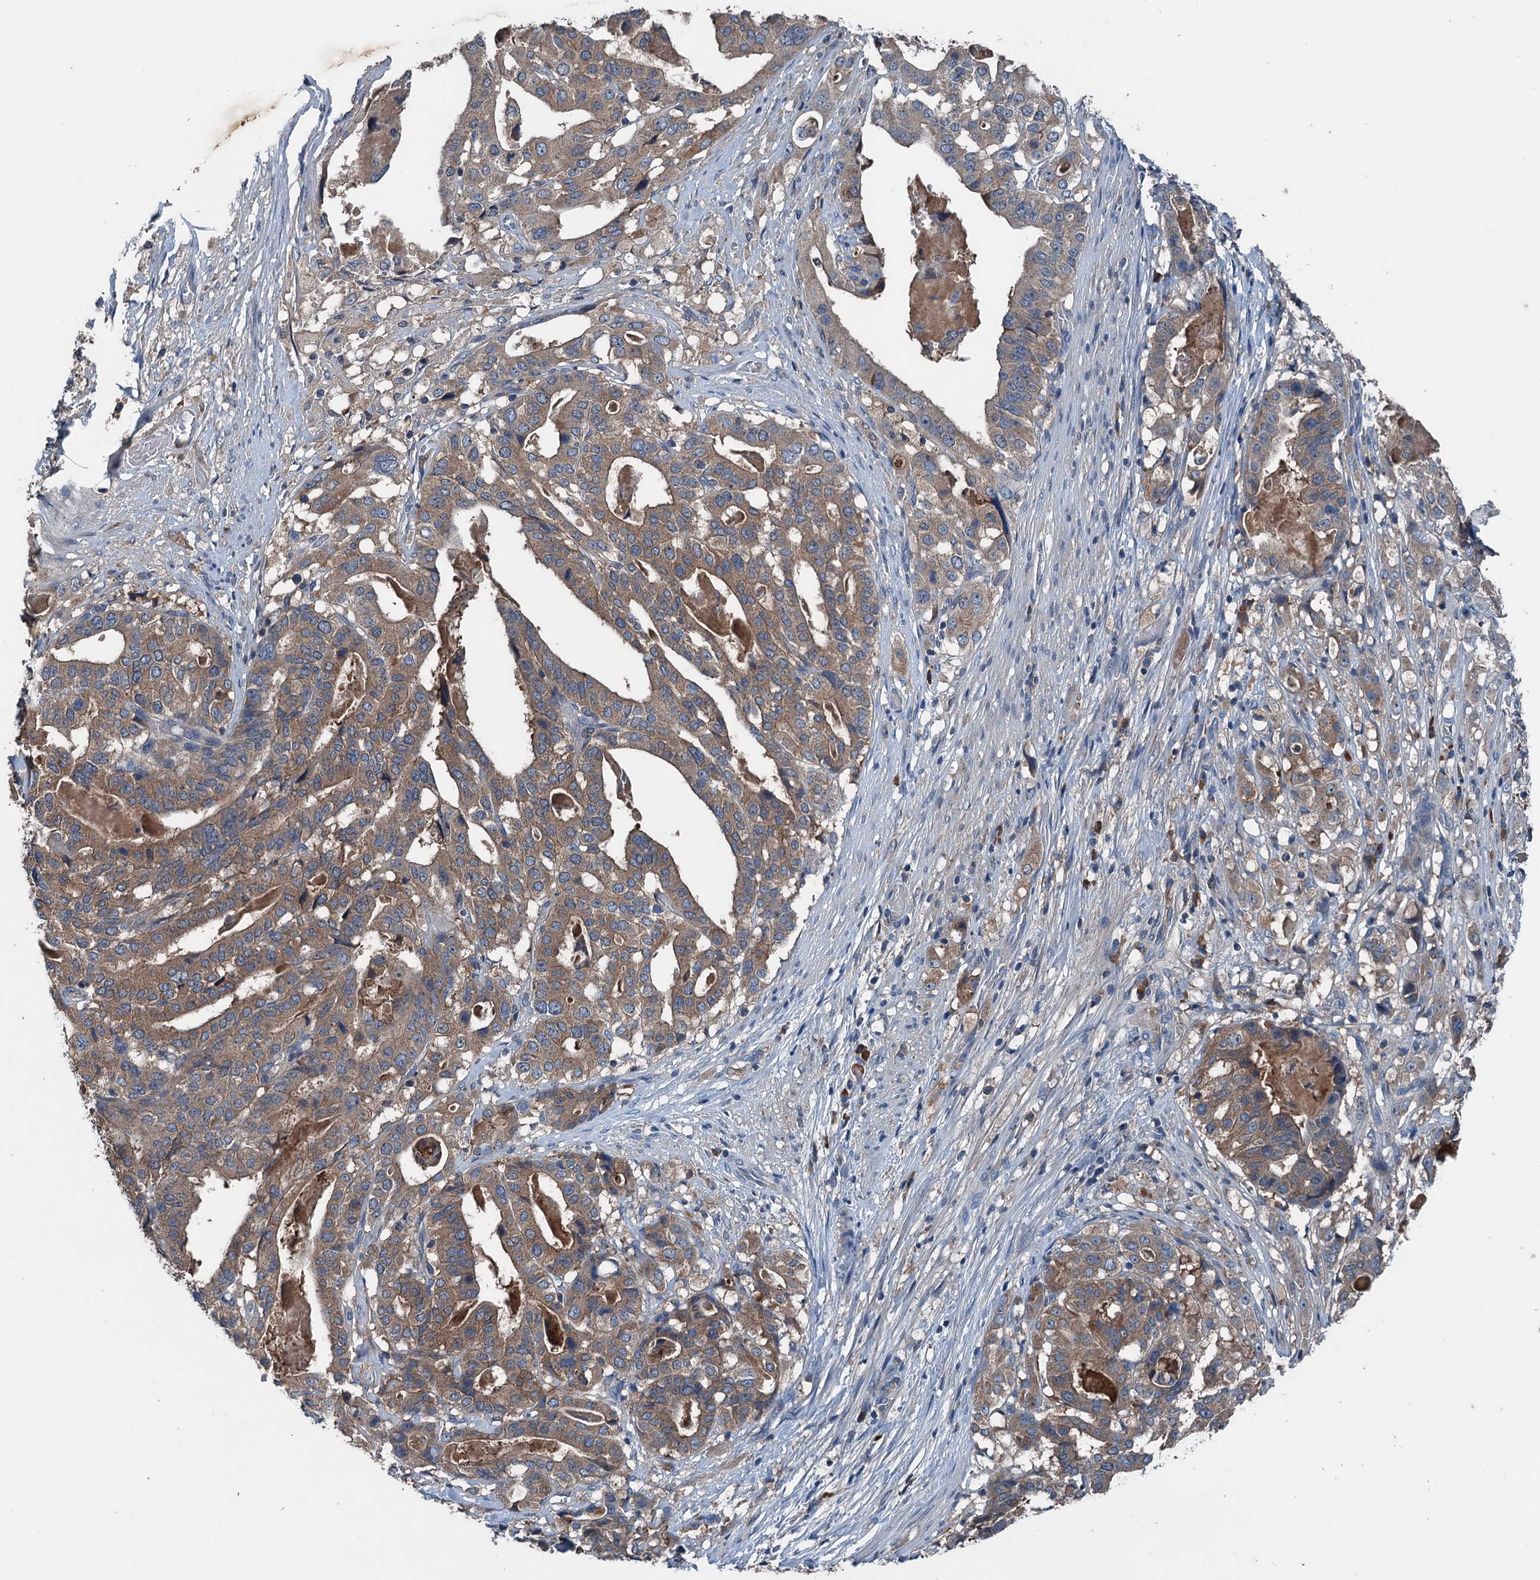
{"staining": {"intensity": "moderate", "quantity": ">75%", "location": "cytoplasmic/membranous"}, "tissue": "stomach cancer", "cell_type": "Tumor cells", "image_type": "cancer", "snomed": [{"axis": "morphology", "description": "Adenocarcinoma, NOS"}, {"axis": "topography", "description": "Stomach"}], "caption": "Immunohistochemical staining of human stomach adenocarcinoma demonstrates medium levels of moderate cytoplasmic/membranous protein positivity in approximately >75% of tumor cells. Nuclei are stained in blue.", "gene": "PDSS1", "patient": {"sex": "male", "age": 48}}